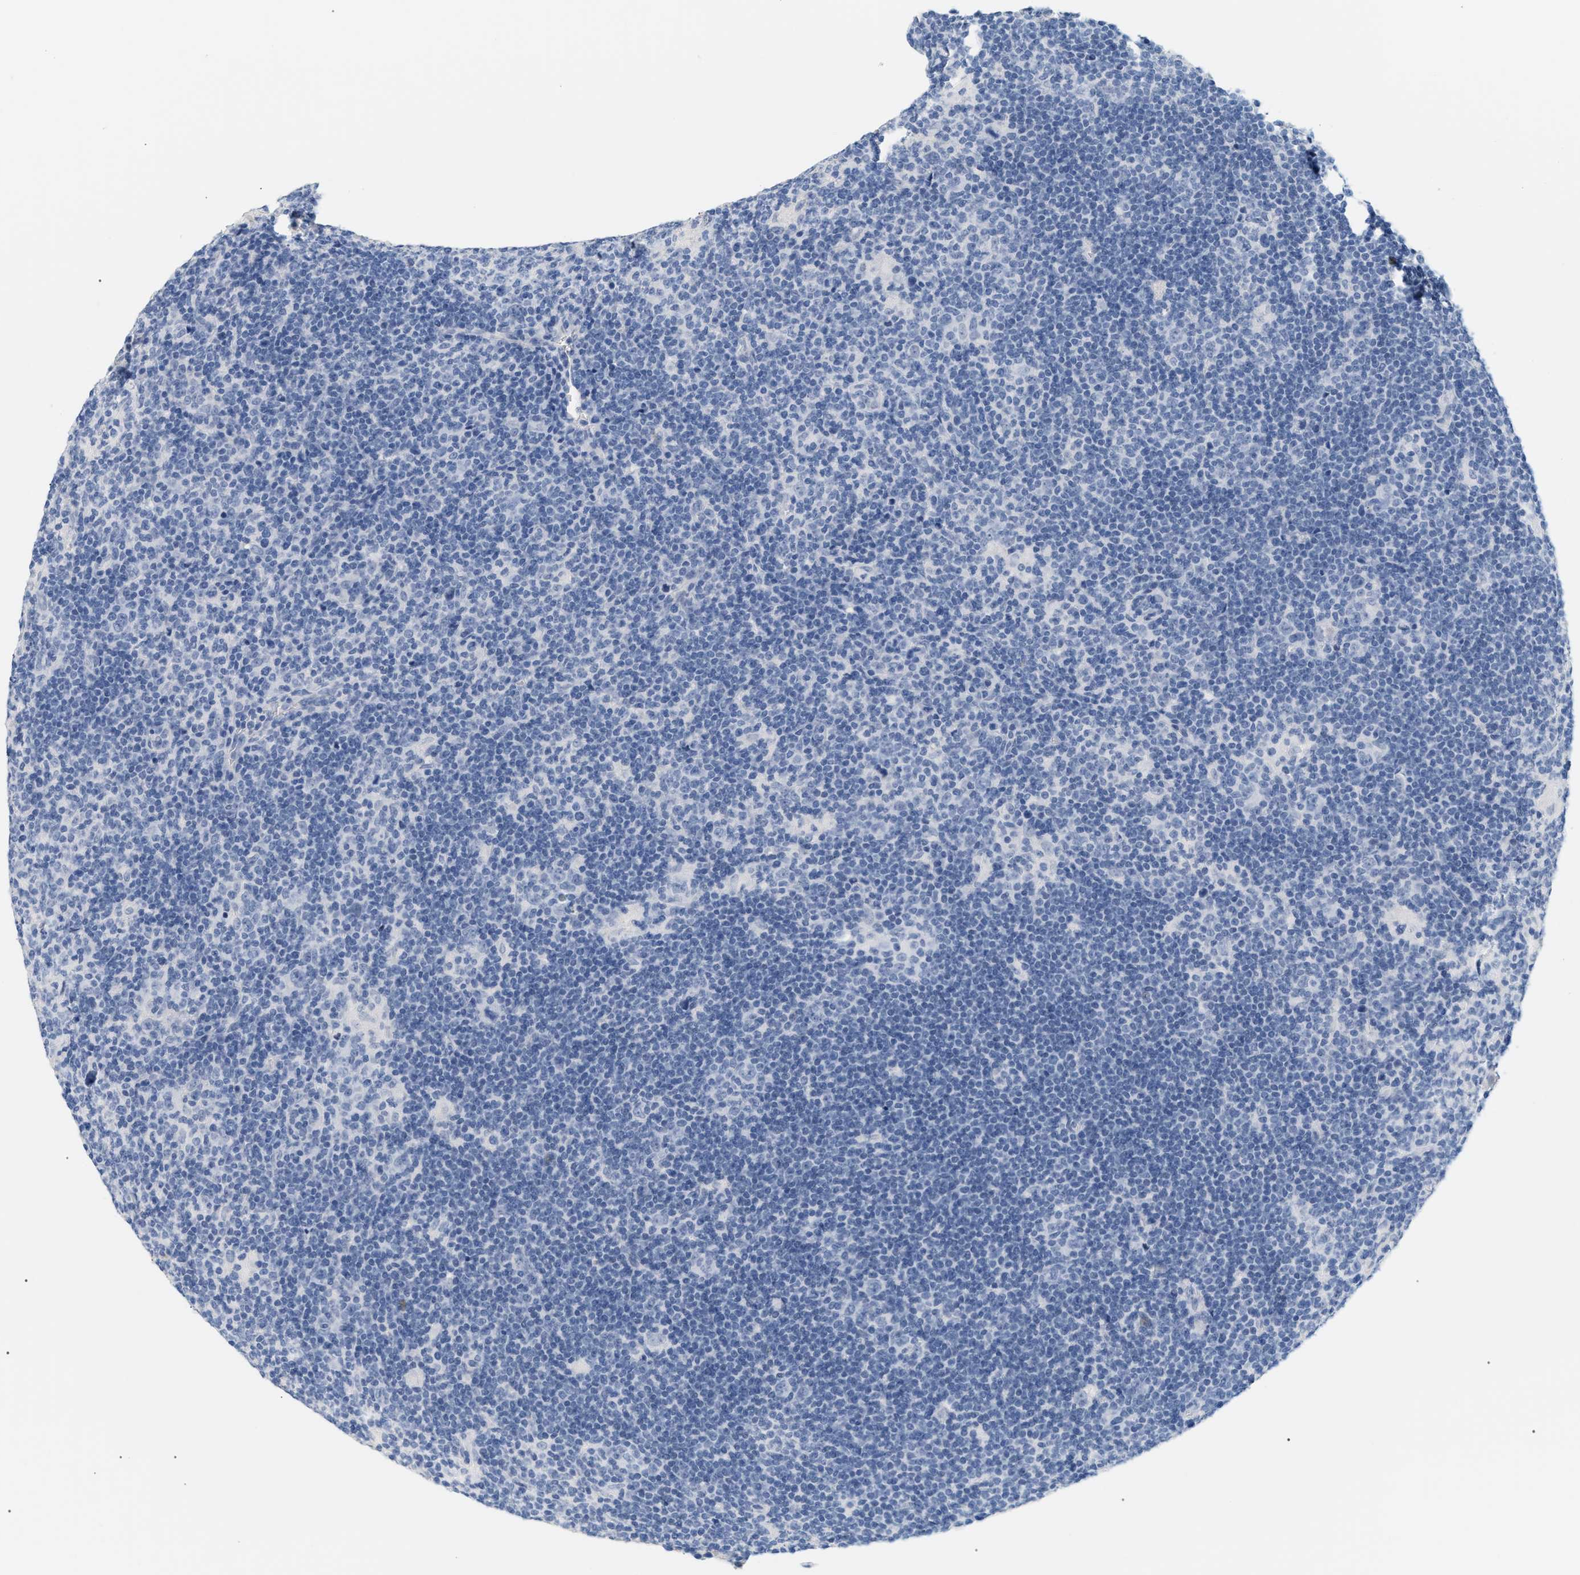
{"staining": {"intensity": "negative", "quantity": "none", "location": "none"}, "tissue": "lymphoma", "cell_type": "Tumor cells", "image_type": "cancer", "snomed": [{"axis": "morphology", "description": "Hodgkin's disease, NOS"}, {"axis": "topography", "description": "Lymph node"}], "caption": "An immunohistochemistry (IHC) photomicrograph of lymphoma is shown. There is no staining in tumor cells of lymphoma.", "gene": "CFH", "patient": {"sex": "female", "age": 57}}